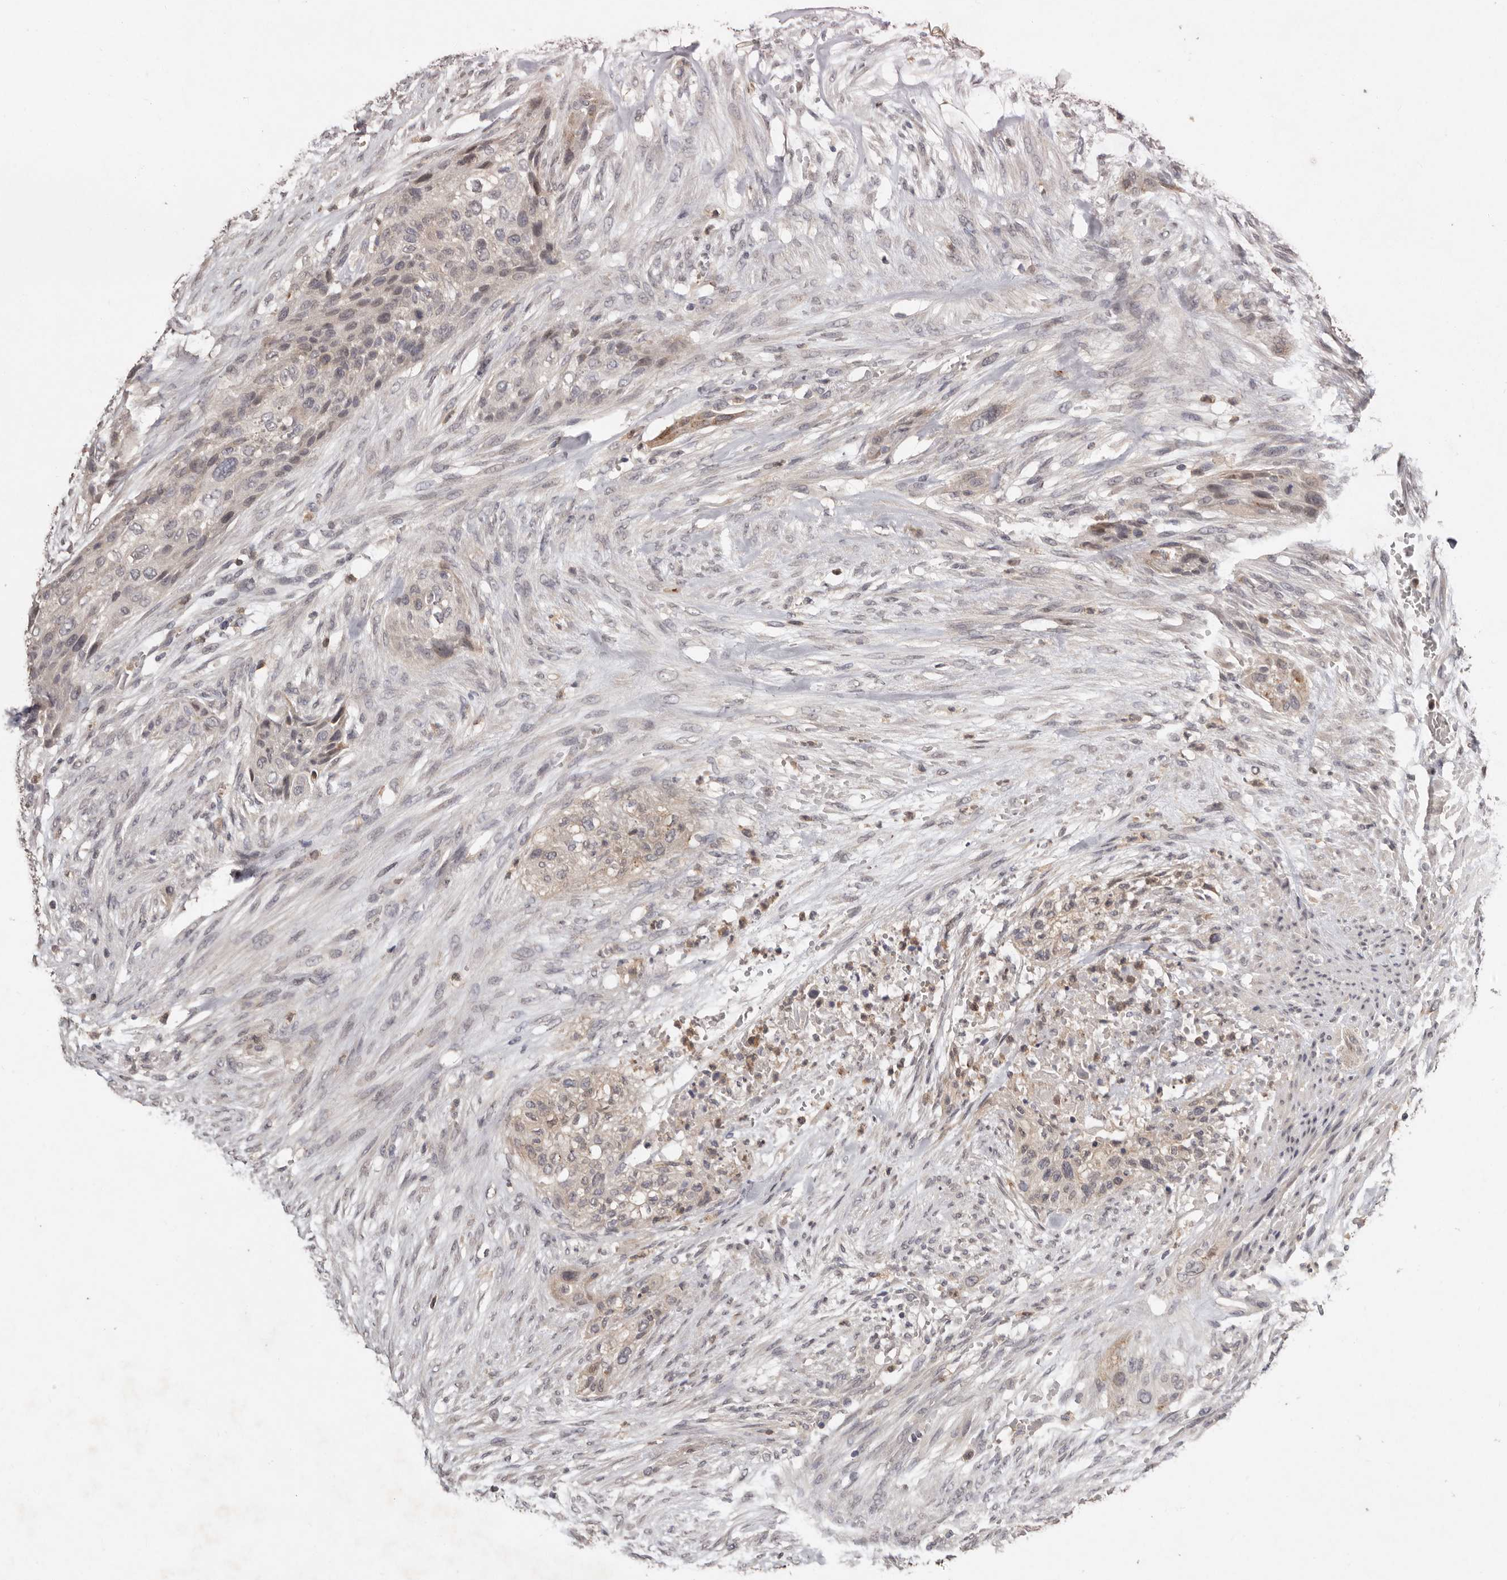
{"staining": {"intensity": "negative", "quantity": "none", "location": "none"}, "tissue": "urothelial cancer", "cell_type": "Tumor cells", "image_type": "cancer", "snomed": [{"axis": "morphology", "description": "Urothelial carcinoma, High grade"}, {"axis": "topography", "description": "Urinary bladder"}], "caption": "DAB immunohistochemical staining of human urothelial cancer exhibits no significant staining in tumor cells.", "gene": "SULT1E1", "patient": {"sex": "male", "age": 35}}